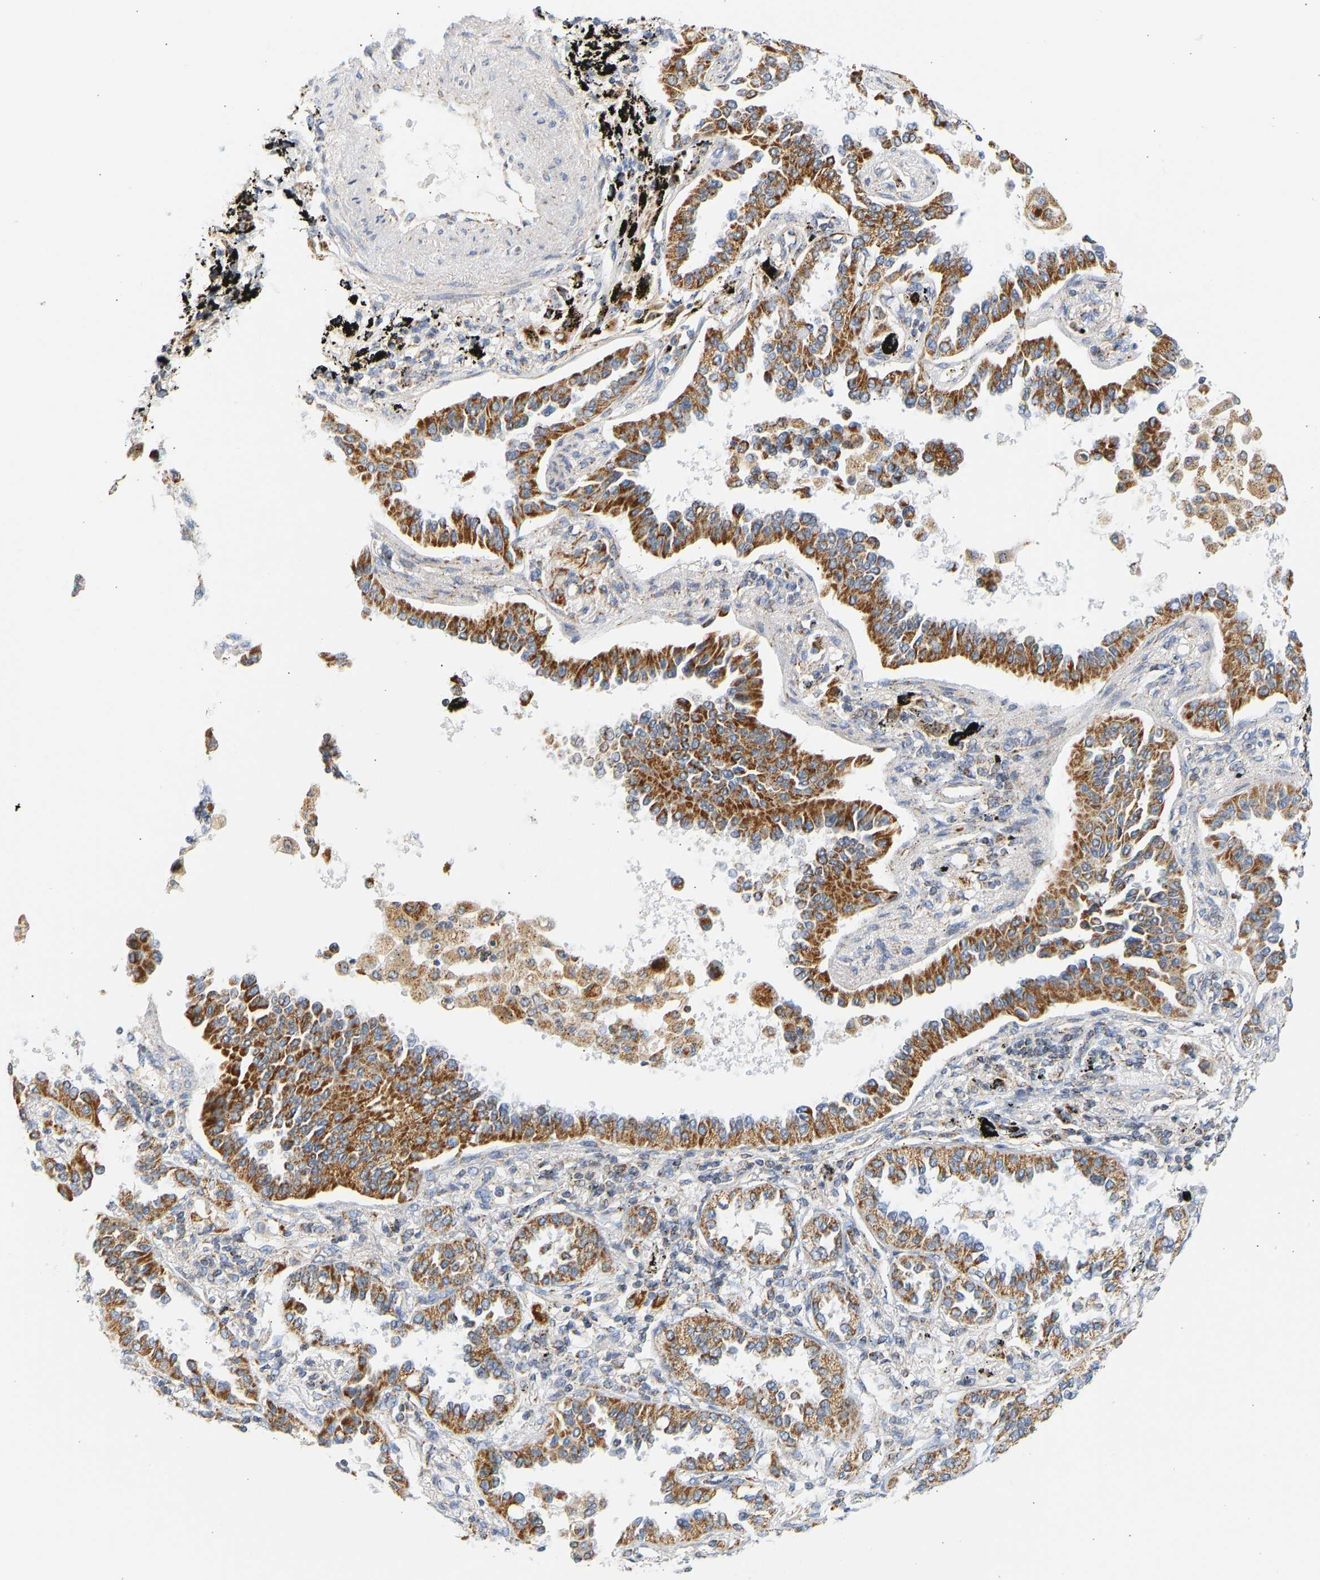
{"staining": {"intensity": "strong", "quantity": ">75%", "location": "cytoplasmic/membranous"}, "tissue": "lung cancer", "cell_type": "Tumor cells", "image_type": "cancer", "snomed": [{"axis": "morphology", "description": "Normal tissue, NOS"}, {"axis": "morphology", "description": "Adenocarcinoma, NOS"}, {"axis": "topography", "description": "Lung"}], "caption": "Lung cancer stained with a brown dye shows strong cytoplasmic/membranous positive expression in approximately >75% of tumor cells.", "gene": "GRPEL2", "patient": {"sex": "male", "age": 59}}